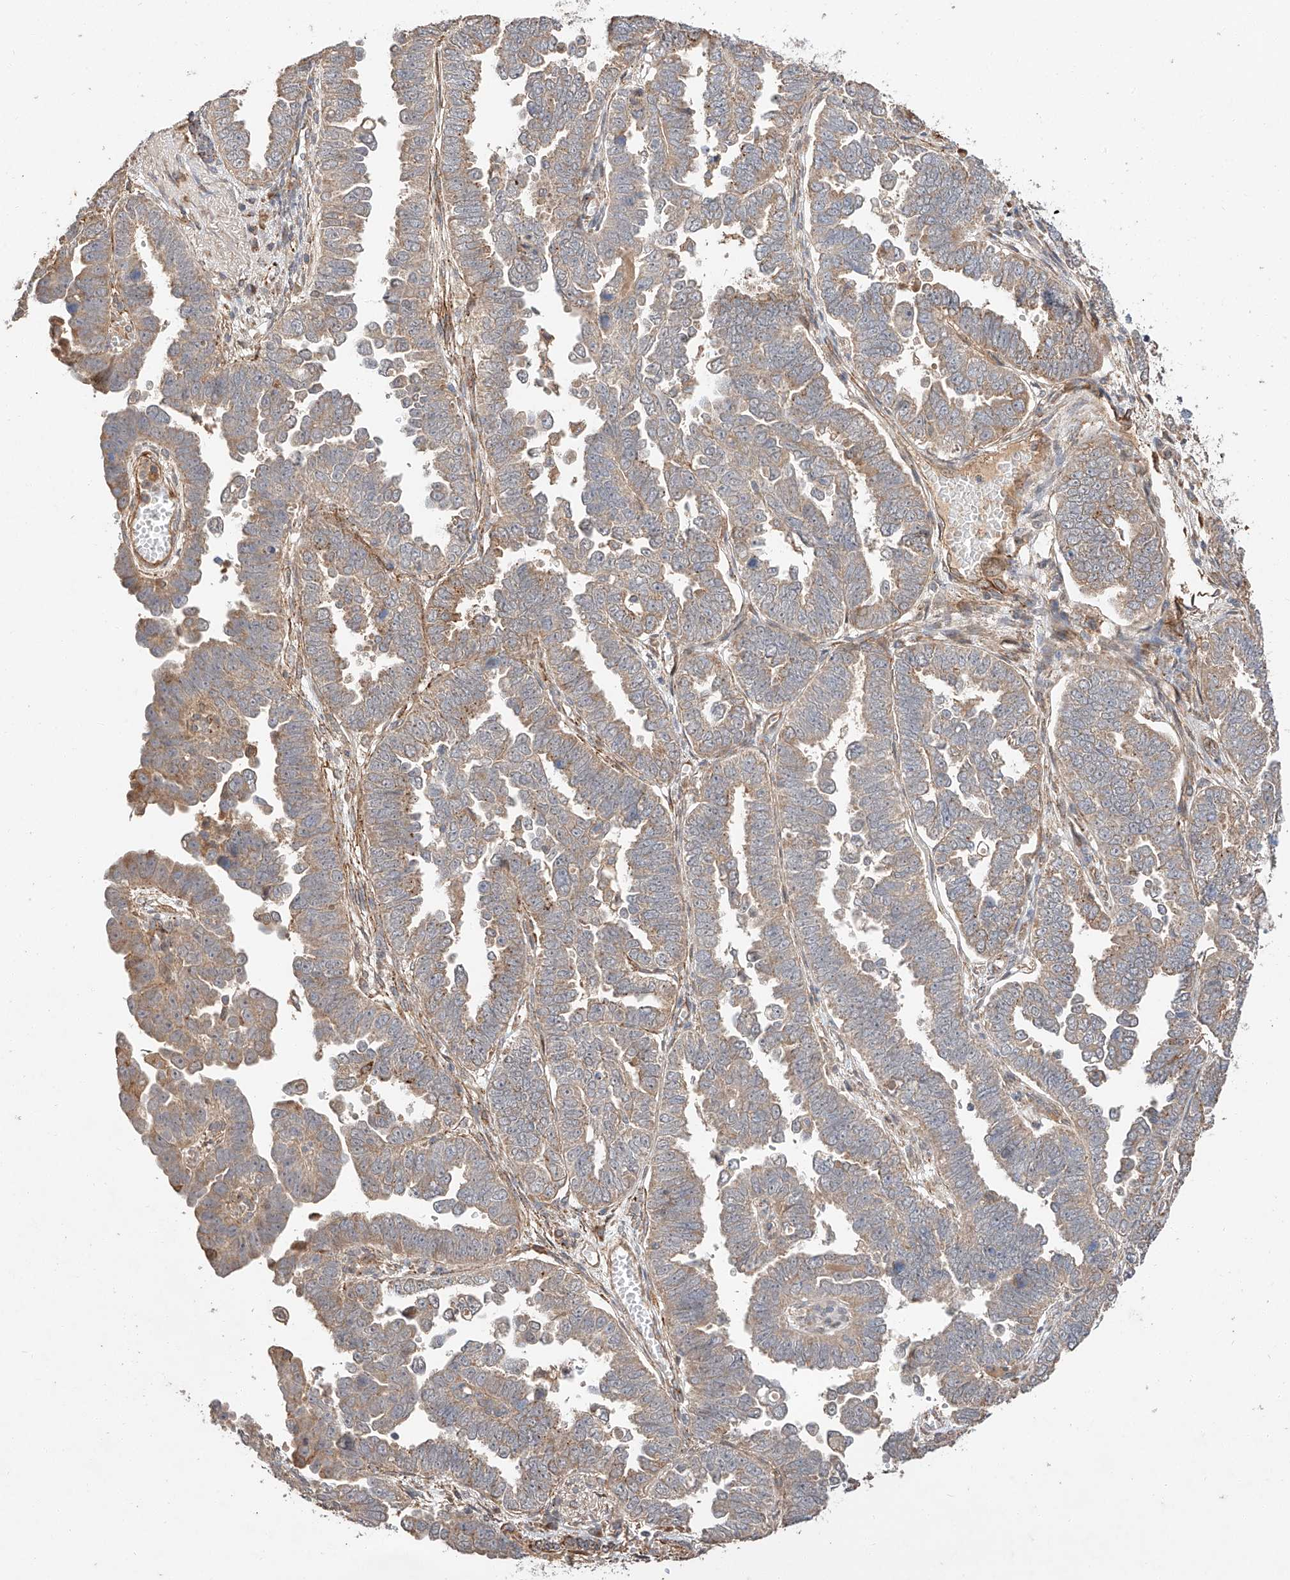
{"staining": {"intensity": "weak", "quantity": ">75%", "location": "cytoplasmic/membranous"}, "tissue": "endometrial cancer", "cell_type": "Tumor cells", "image_type": "cancer", "snomed": [{"axis": "morphology", "description": "Adenocarcinoma, NOS"}, {"axis": "topography", "description": "Endometrium"}], "caption": "Human endometrial cancer stained with a brown dye reveals weak cytoplasmic/membranous positive expression in approximately >75% of tumor cells.", "gene": "SUSD6", "patient": {"sex": "female", "age": 75}}